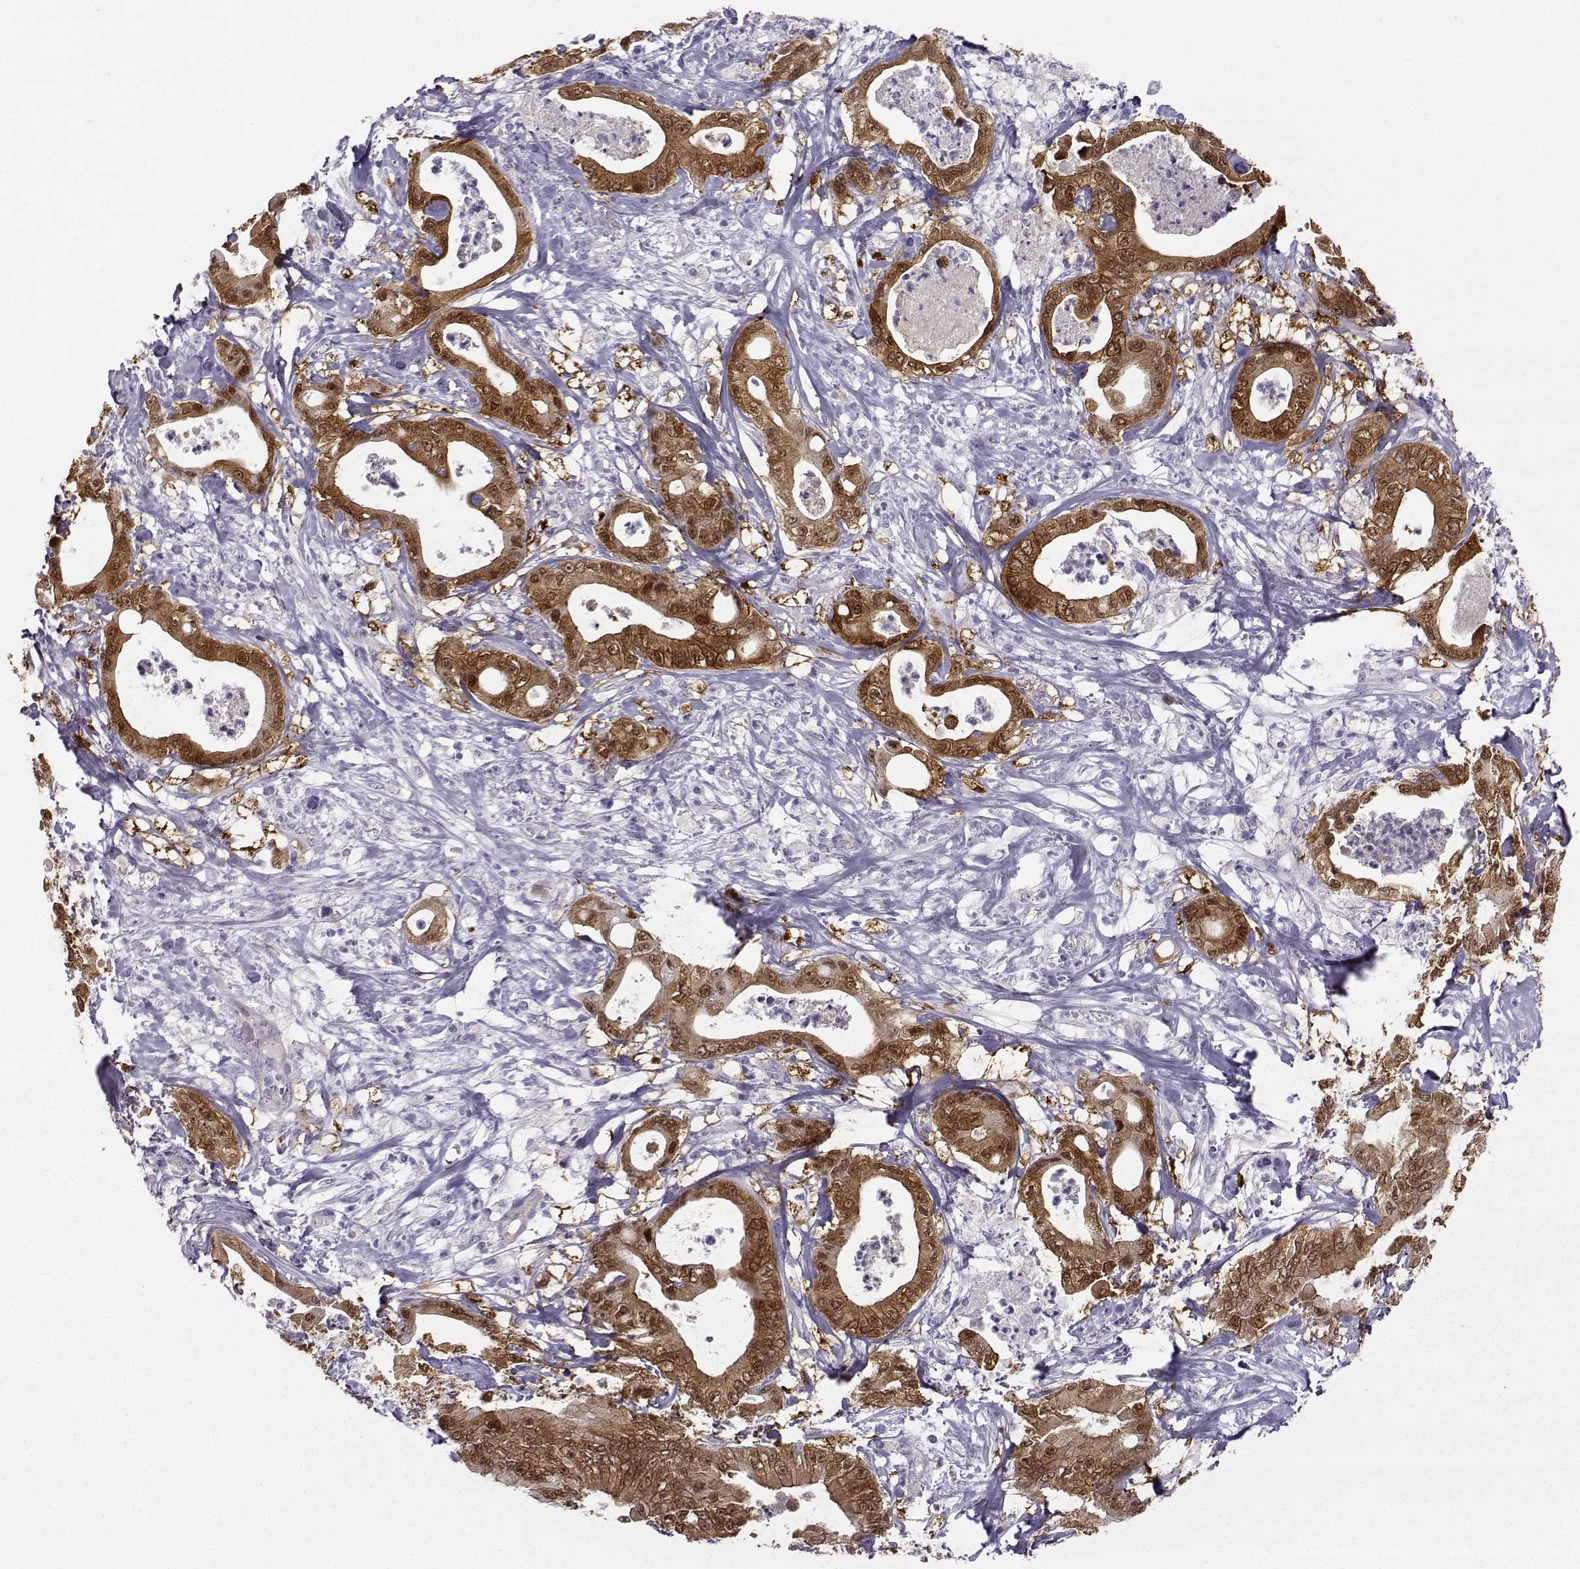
{"staining": {"intensity": "strong", "quantity": ">75%", "location": "cytoplasmic/membranous"}, "tissue": "pancreatic cancer", "cell_type": "Tumor cells", "image_type": "cancer", "snomed": [{"axis": "morphology", "description": "Adenocarcinoma, NOS"}, {"axis": "topography", "description": "Pancreas"}], "caption": "Brown immunohistochemical staining in human adenocarcinoma (pancreatic) reveals strong cytoplasmic/membranous expression in about >75% of tumor cells.", "gene": "NQO1", "patient": {"sex": "male", "age": 71}}